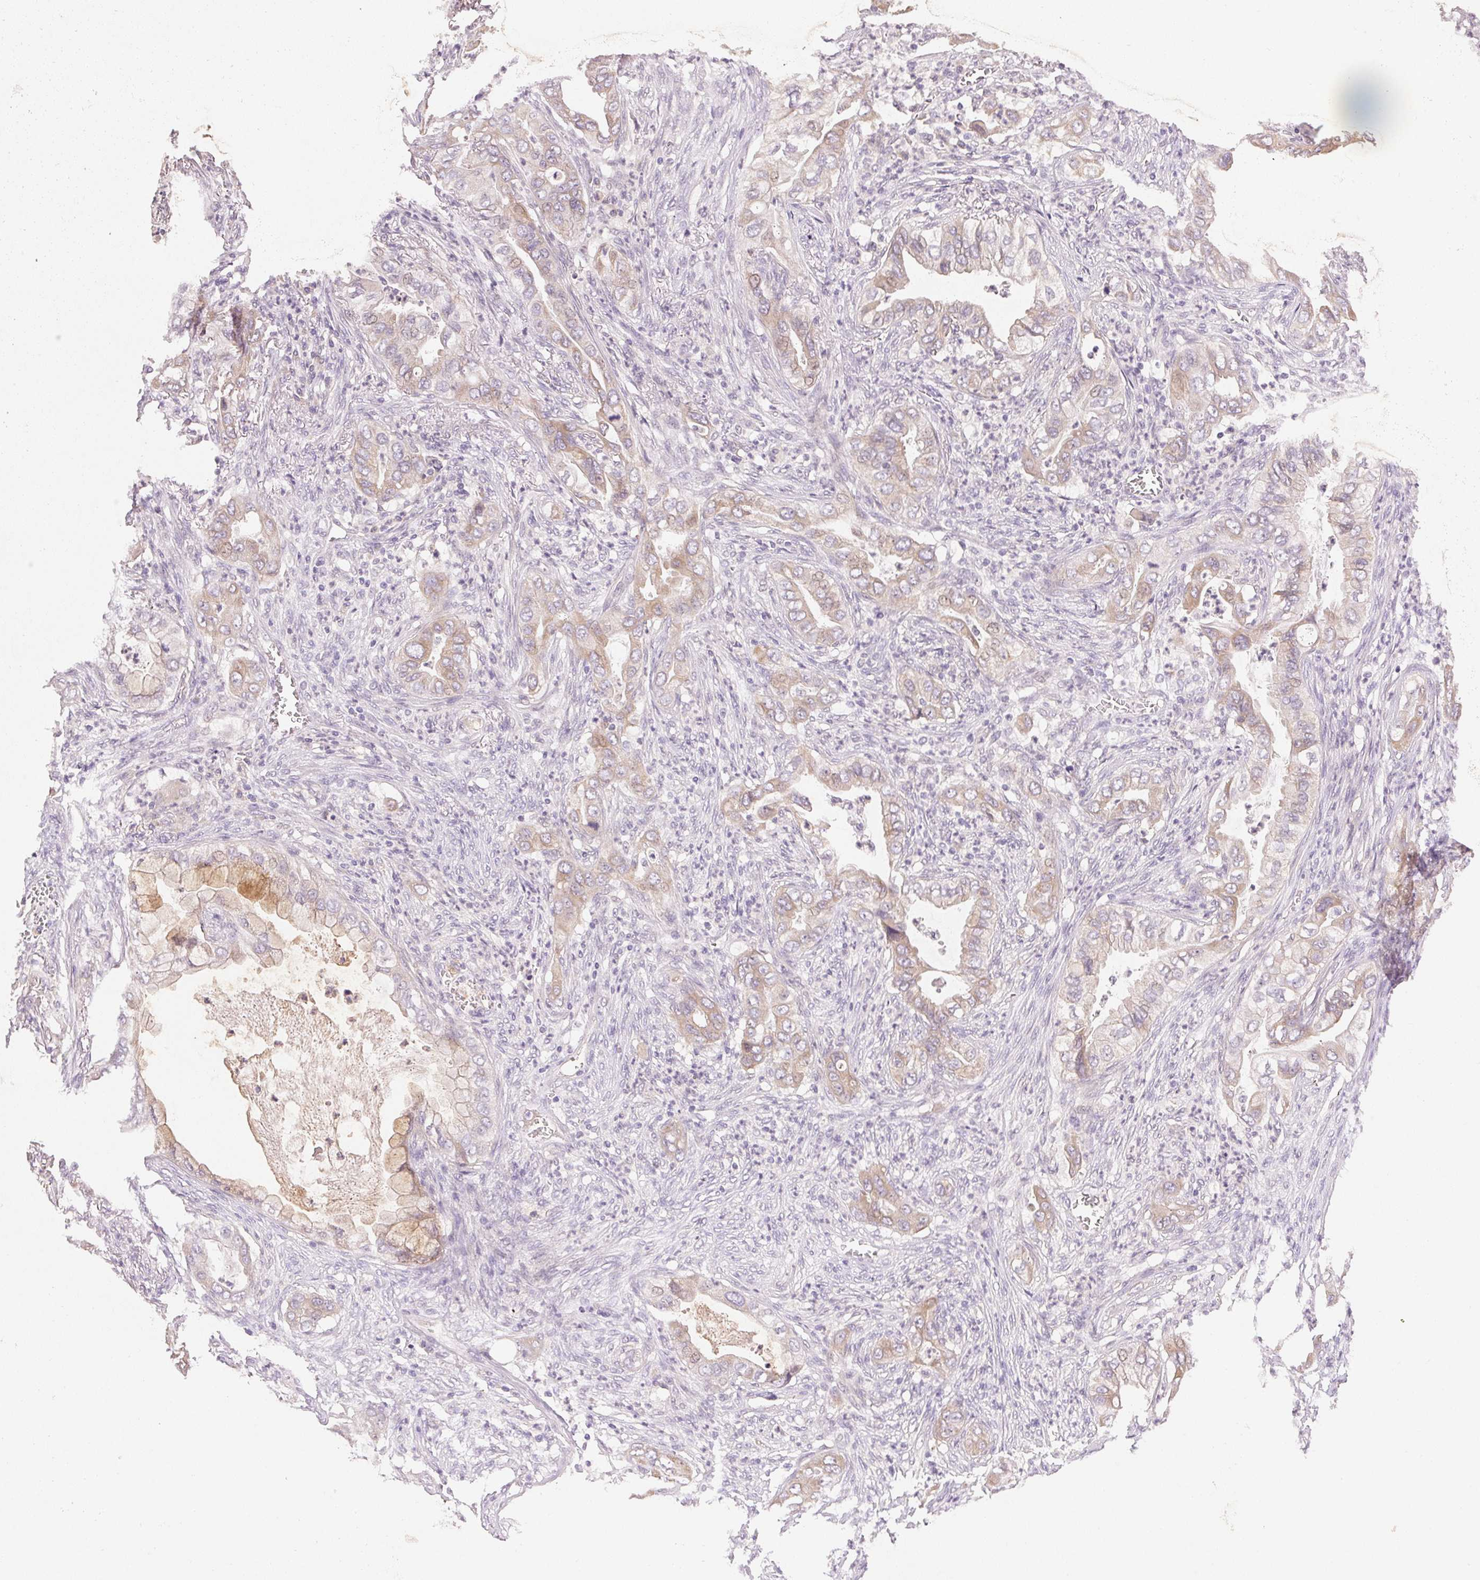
{"staining": {"intensity": "weak", "quantity": ">75%", "location": "cytoplasmic/membranous"}, "tissue": "lung cancer", "cell_type": "Tumor cells", "image_type": "cancer", "snomed": [{"axis": "morphology", "description": "Adenocarcinoma, NOS"}, {"axis": "topography", "description": "Lung"}], "caption": "A low amount of weak cytoplasmic/membranous expression is seen in about >75% of tumor cells in adenocarcinoma (lung) tissue. (IHC, brightfield microscopy, high magnification).", "gene": "DHCR24", "patient": {"sex": "male", "age": 65}}